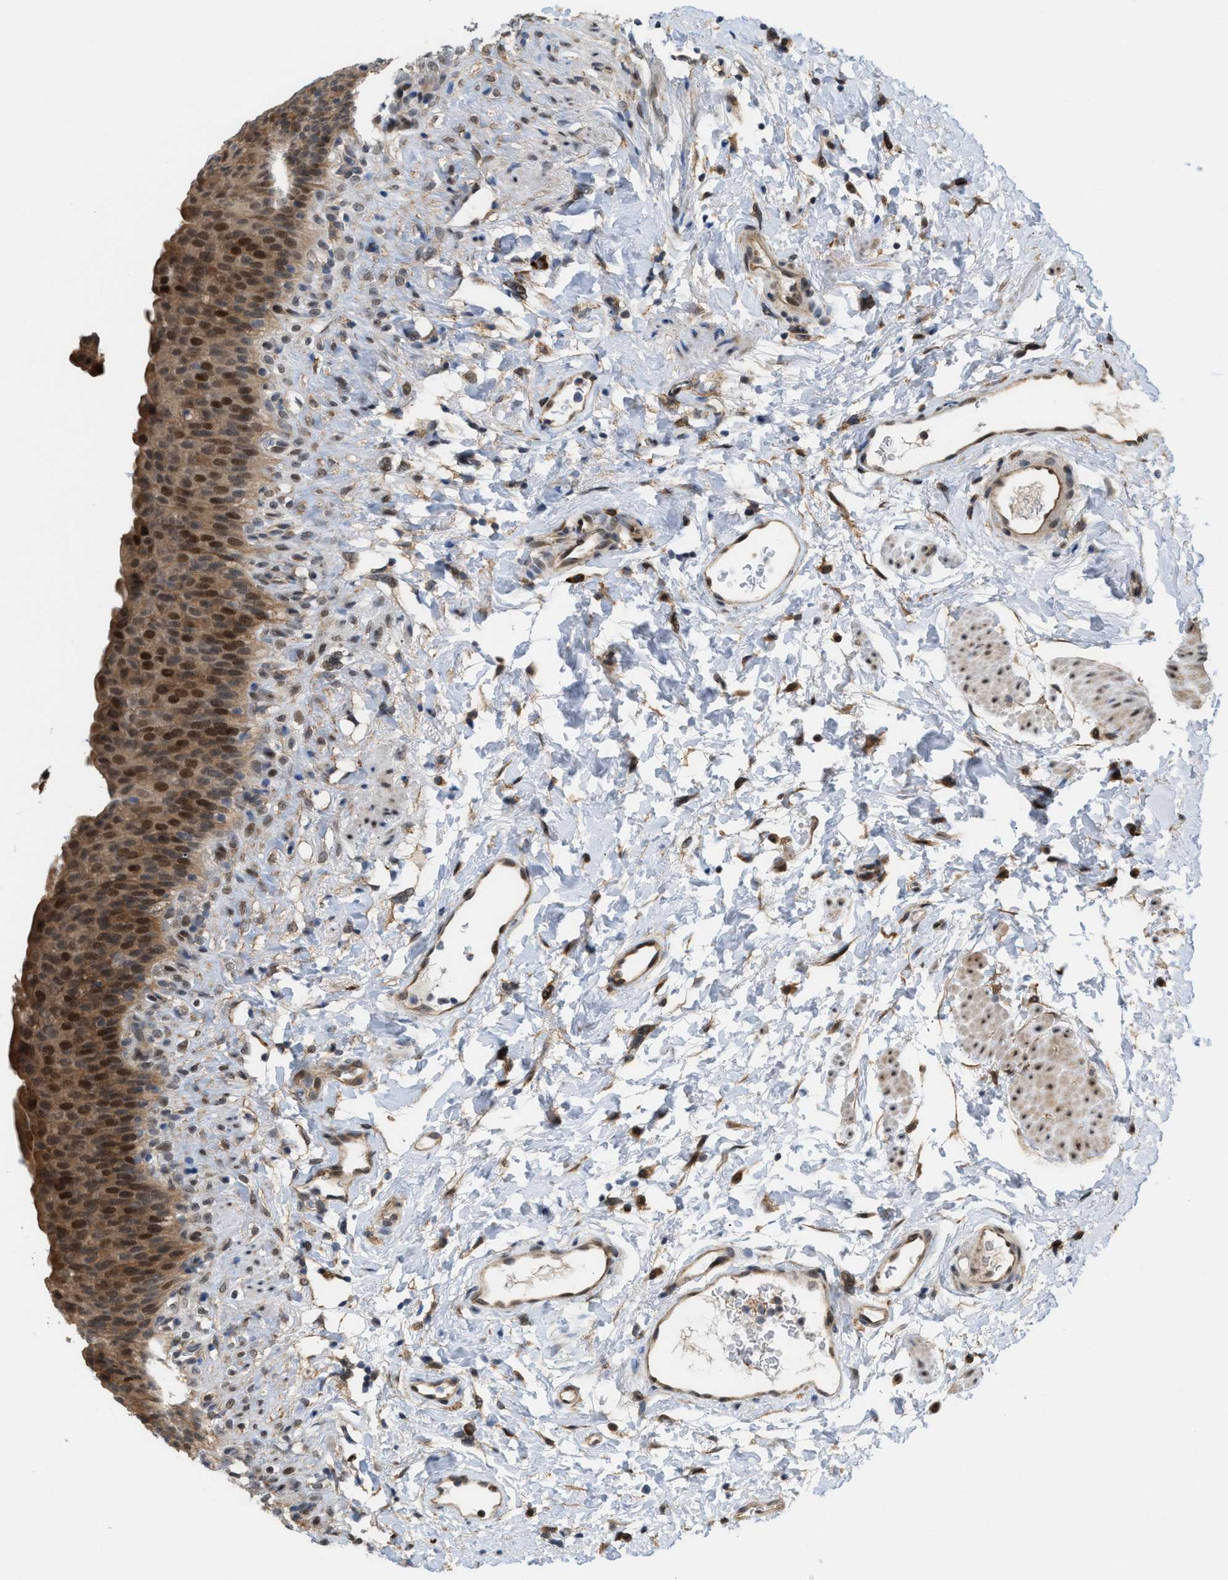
{"staining": {"intensity": "moderate", "quantity": ">75%", "location": "cytoplasmic/membranous,nuclear"}, "tissue": "urinary bladder", "cell_type": "Urothelial cells", "image_type": "normal", "snomed": [{"axis": "morphology", "description": "Normal tissue, NOS"}, {"axis": "topography", "description": "Urinary bladder"}], "caption": "The micrograph demonstrates immunohistochemical staining of normal urinary bladder. There is moderate cytoplasmic/membranous,nuclear positivity is identified in approximately >75% of urothelial cells.", "gene": "MFSD6", "patient": {"sex": "female", "age": 79}}